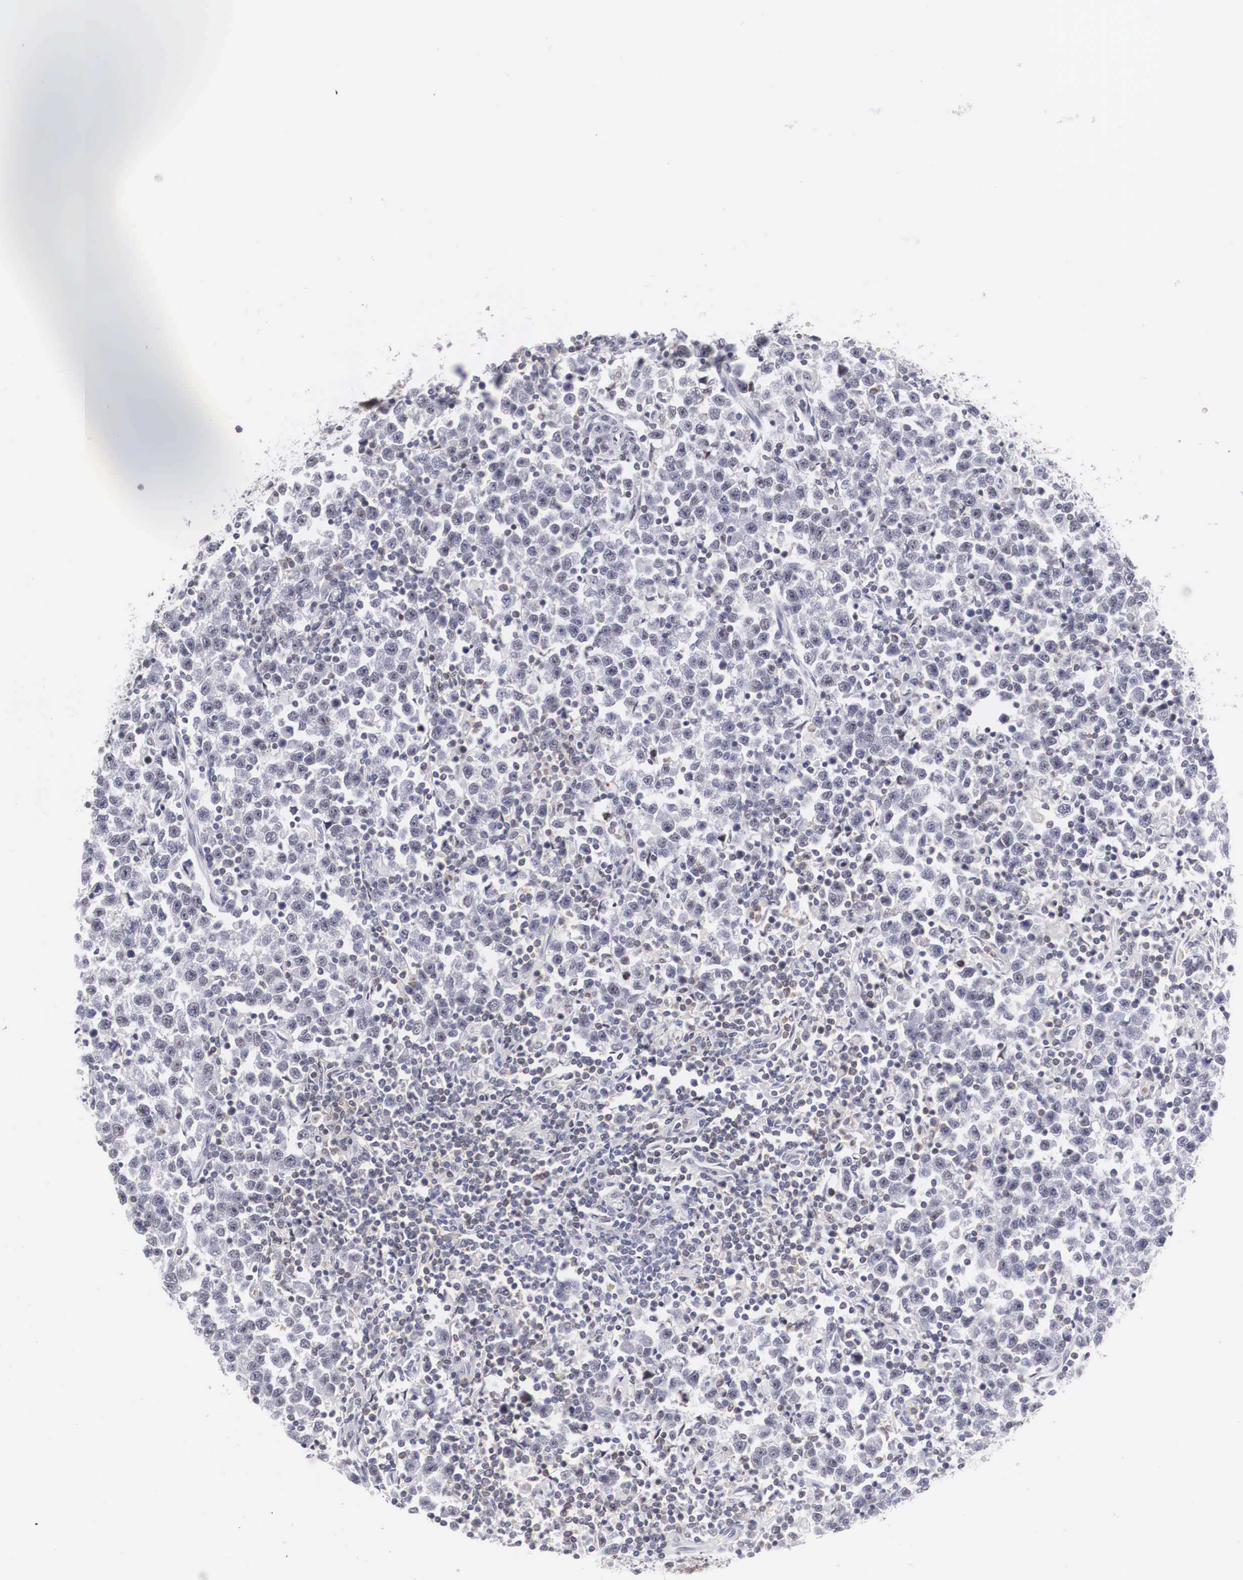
{"staining": {"intensity": "negative", "quantity": "none", "location": "none"}, "tissue": "testis cancer", "cell_type": "Tumor cells", "image_type": "cancer", "snomed": [{"axis": "morphology", "description": "Seminoma, NOS"}, {"axis": "topography", "description": "Testis"}], "caption": "Tumor cells are negative for brown protein staining in testis cancer.", "gene": "FAM47A", "patient": {"sex": "male", "age": 43}}